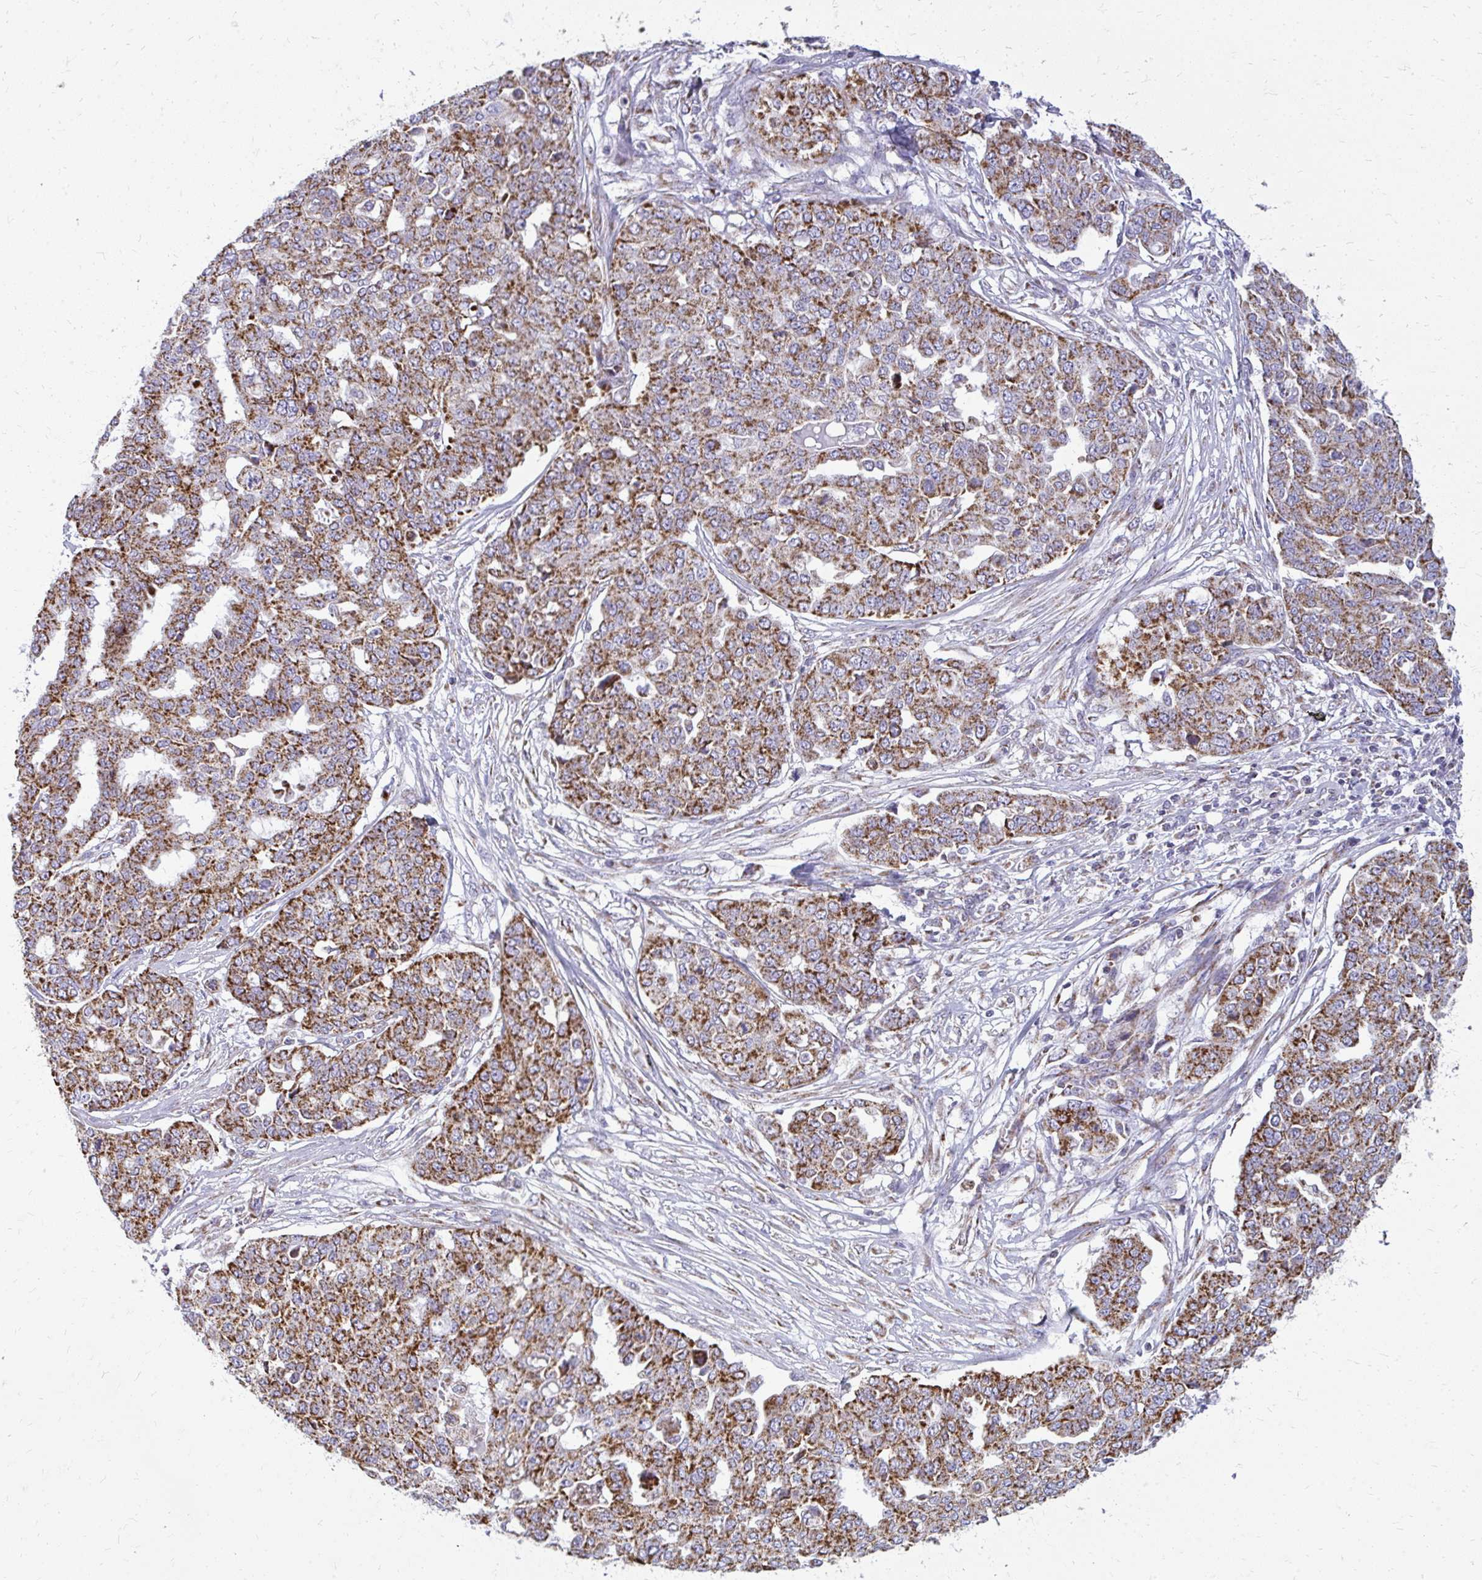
{"staining": {"intensity": "strong", "quantity": ">75%", "location": "cytoplasmic/membranous"}, "tissue": "ovarian cancer", "cell_type": "Tumor cells", "image_type": "cancer", "snomed": [{"axis": "morphology", "description": "Cystadenocarcinoma, serous, NOS"}, {"axis": "topography", "description": "Soft tissue"}, {"axis": "topography", "description": "Ovary"}], "caption": "Immunohistochemistry of ovarian cancer (serous cystadenocarcinoma) demonstrates high levels of strong cytoplasmic/membranous positivity in approximately >75% of tumor cells.", "gene": "IFIT1", "patient": {"sex": "female", "age": 57}}